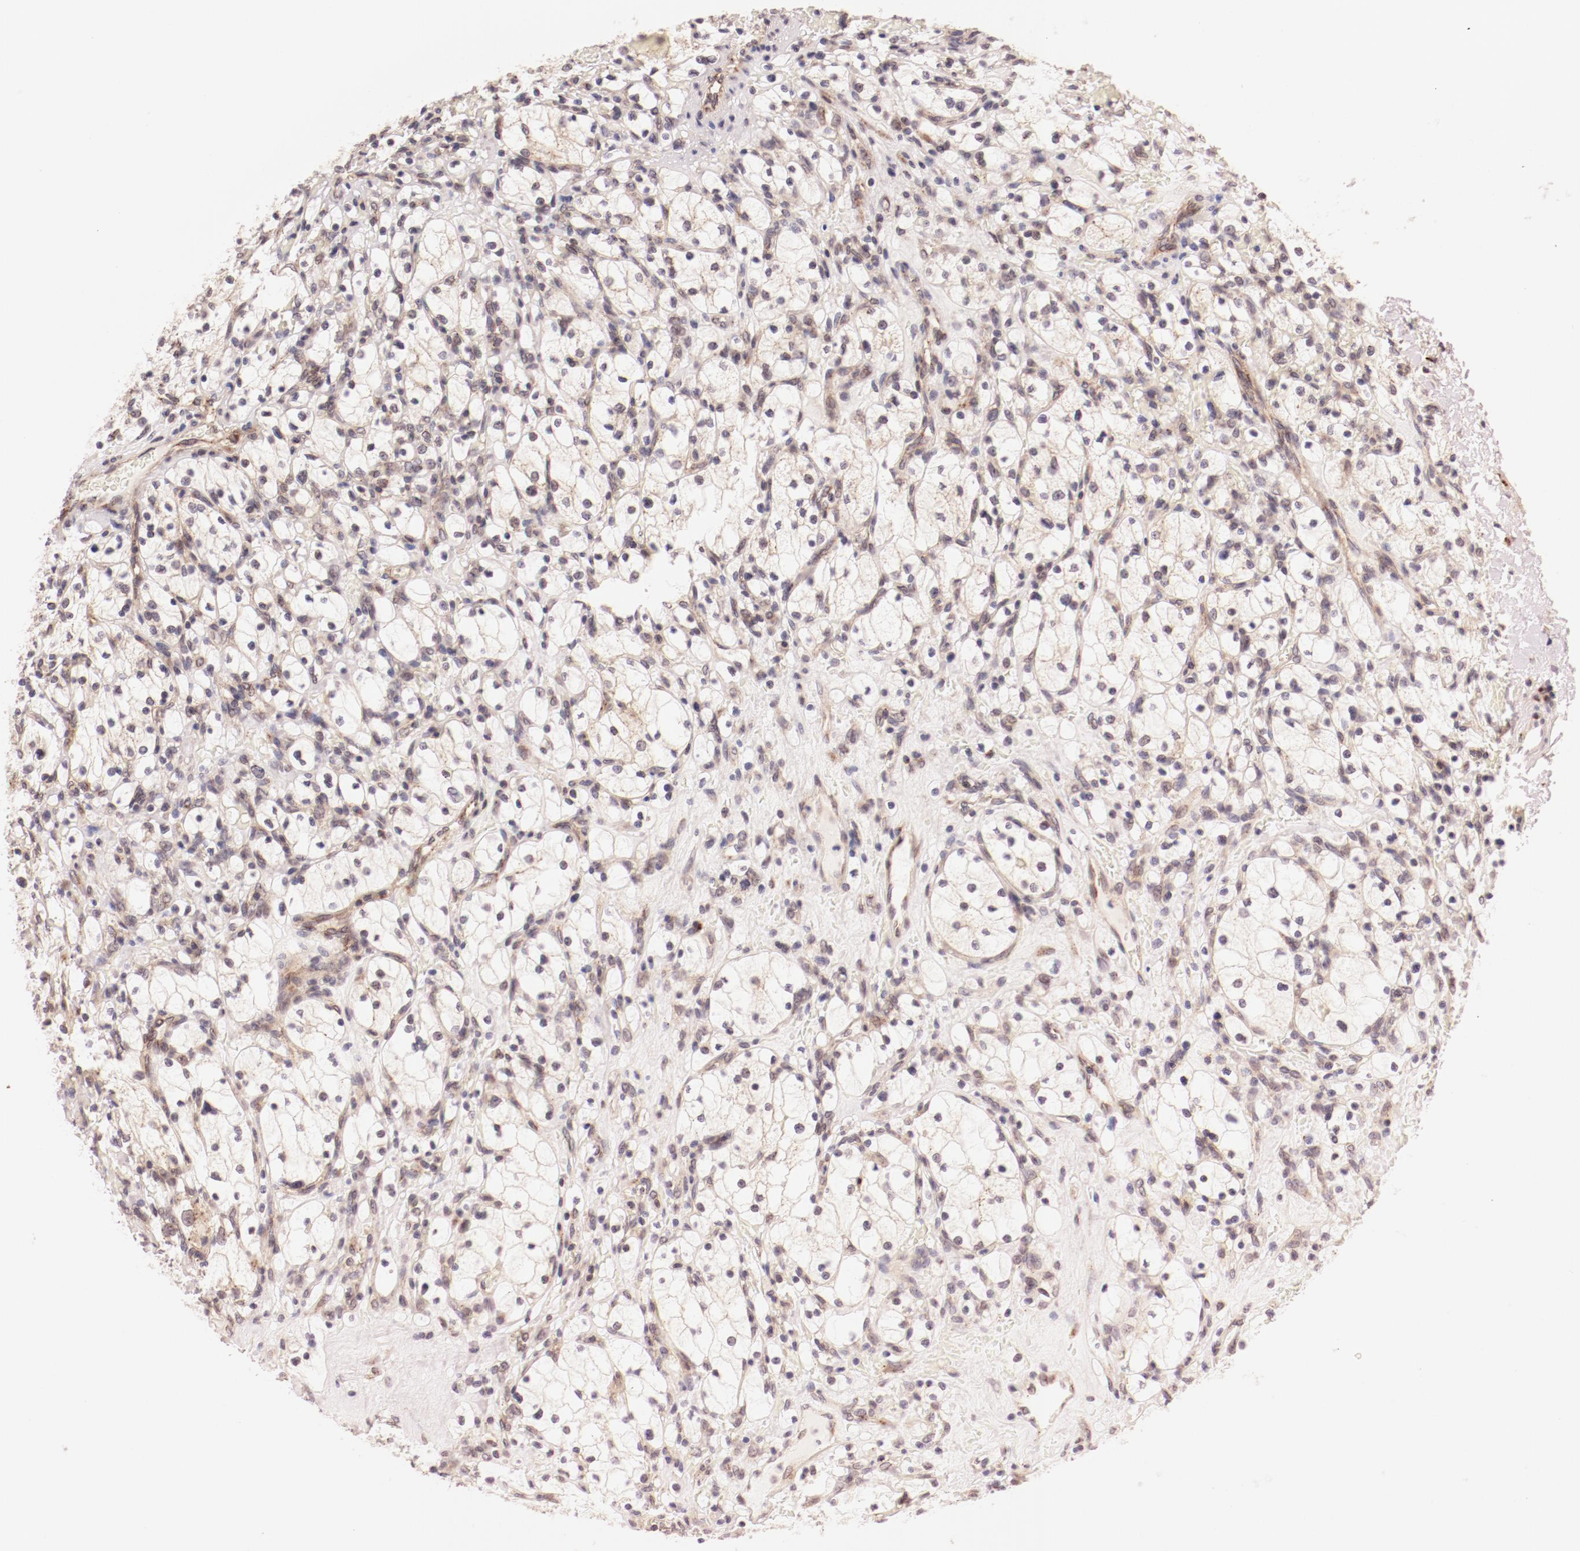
{"staining": {"intensity": "negative", "quantity": "none", "location": "none"}, "tissue": "renal cancer", "cell_type": "Tumor cells", "image_type": "cancer", "snomed": [{"axis": "morphology", "description": "Adenocarcinoma, NOS"}, {"axis": "topography", "description": "Kidney"}], "caption": "DAB (3,3'-diaminobenzidine) immunohistochemical staining of human renal cancer shows no significant positivity in tumor cells.", "gene": "RPL12", "patient": {"sex": "female", "age": 83}}